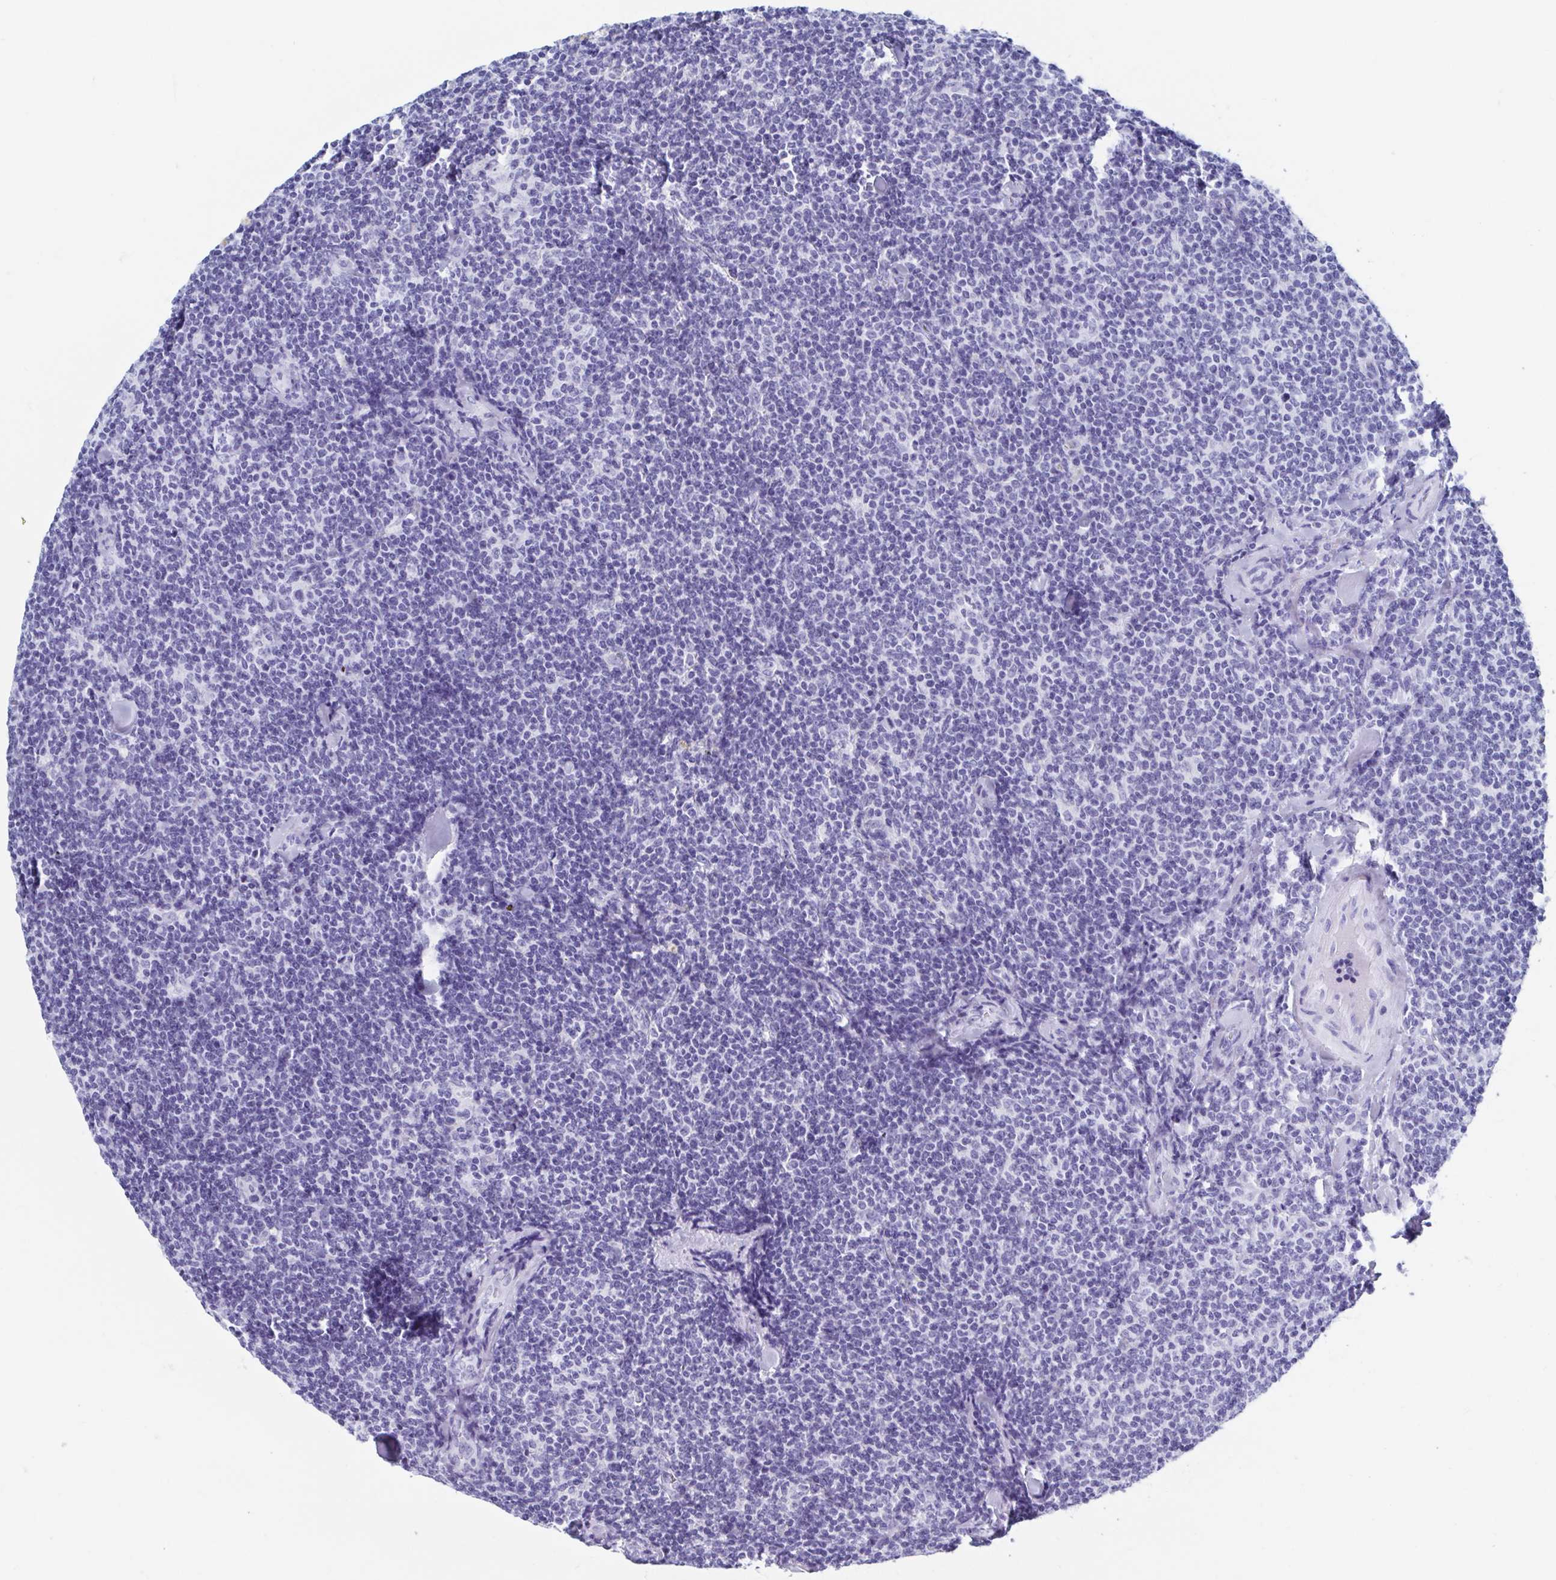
{"staining": {"intensity": "negative", "quantity": "none", "location": "none"}, "tissue": "lymphoma", "cell_type": "Tumor cells", "image_type": "cancer", "snomed": [{"axis": "morphology", "description": "Malignant lymphoma, non-Hodgkin's type, Low grade"}, {"axis": "topography", "description": "Lymph node"}], "caption": "Histopathology image shows no significant protein expression in tumor cells of malignant lymphoma, non-Hodgkin's type (low-grade). Brightfield microscopy of immunohistochemistry stained with DAB (3,3'-diaminobenzidine) (brown) and hematoxylin (blue), captured at high magnification.", "gene": "C10orf53", "patient": {"sex": "female", "age": 56}}